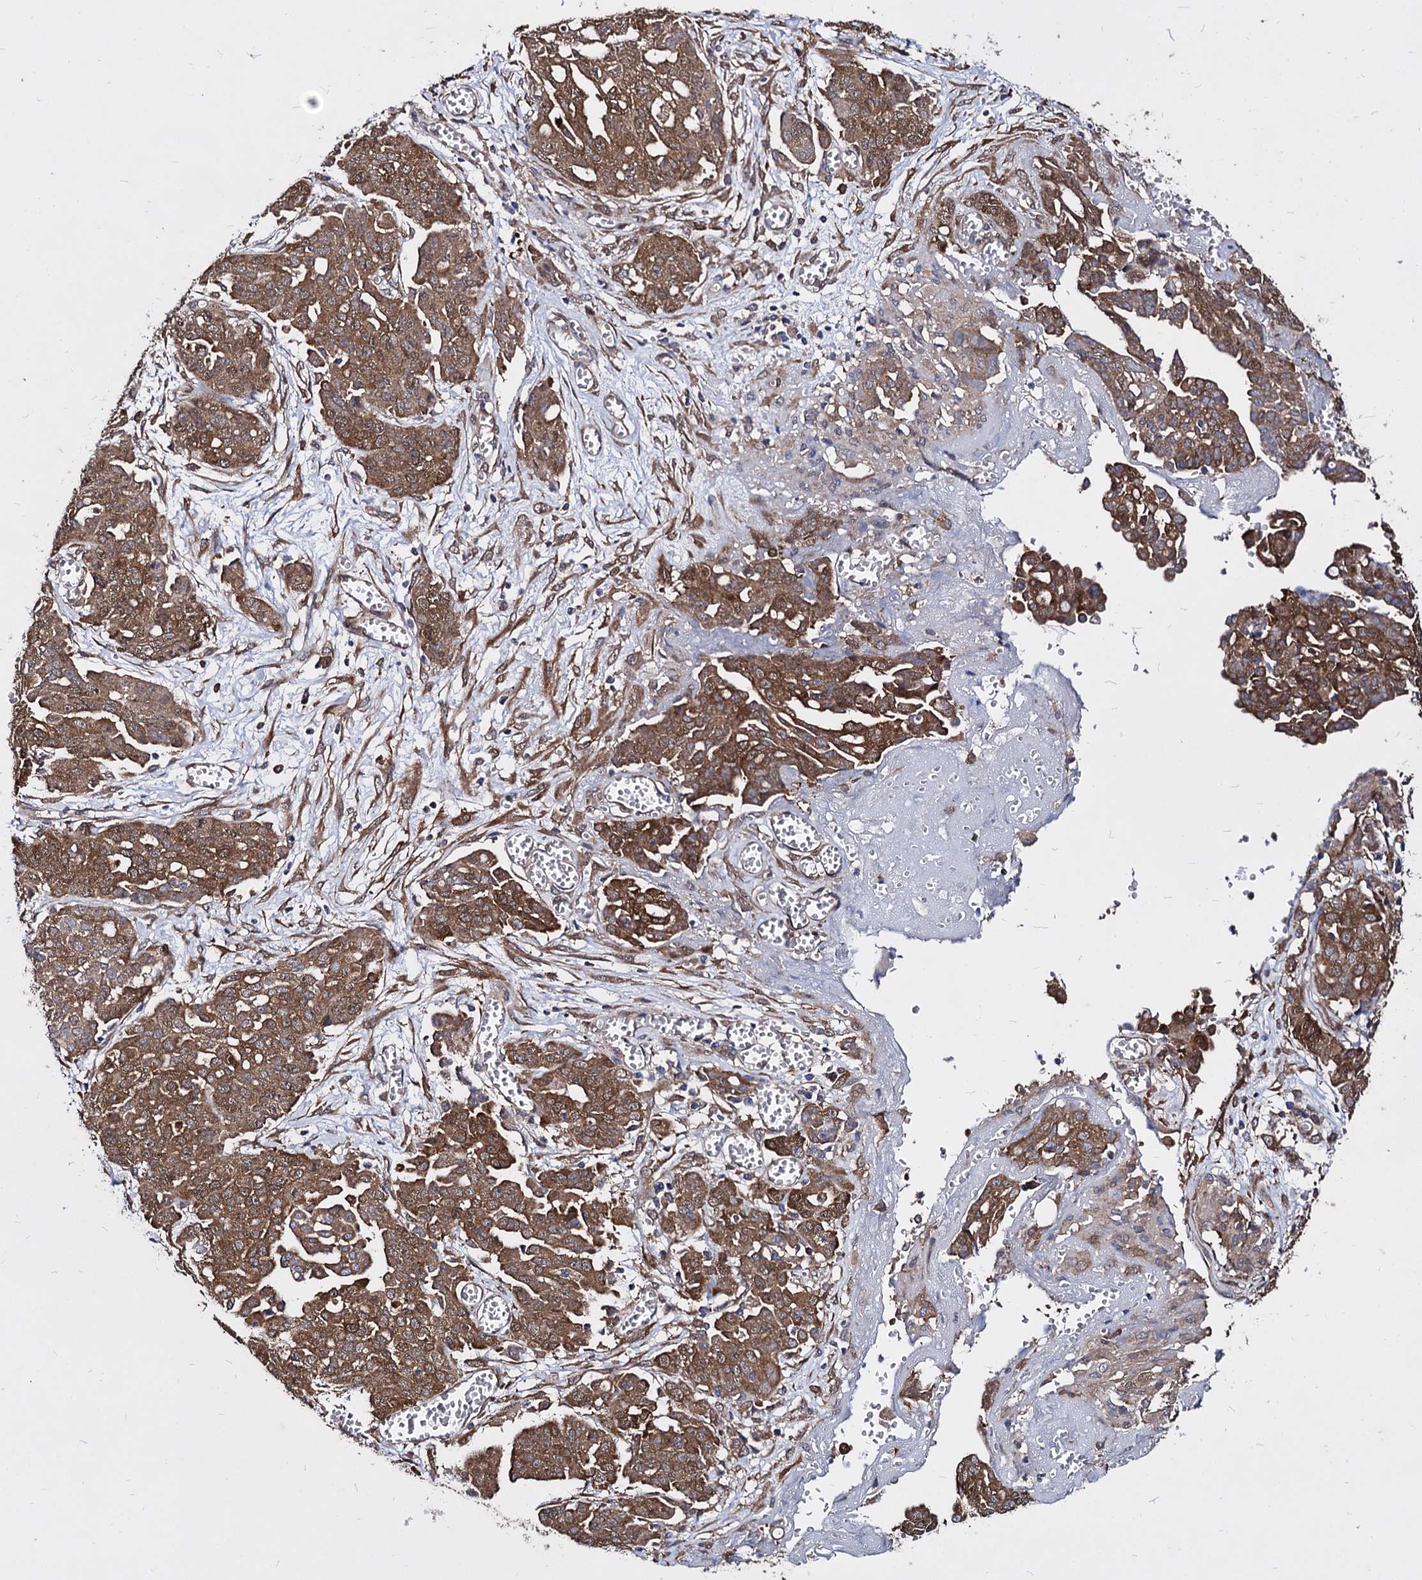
{"staining": {"intensity": "moderate", "quantity": ">75%", "location": "cytoplasmic/membranous,nuclear"}, "tissue": "ovarian cancer", "cell_type": "Tumor cells", "image_type": "cancer", "snomed": [{"axis": "morphology", "description": "Cystadenocarcinoma, serous, NOS"}, {"axis": "topography", "description": "Soft tissue"}, {"axis": "topography", "description": "Ovary"}], "caption": "Immunohistochemistry (IHC) micrograph of ovarian serous cystadenocarcinoma stained for a protein (brown), which displays medium levels of moderate cytoplasmic/membranous and nuclear positivity in about >75% of tumor cells.", "gene": "NME1", "patient": {"sex": "female", "age": 57}}